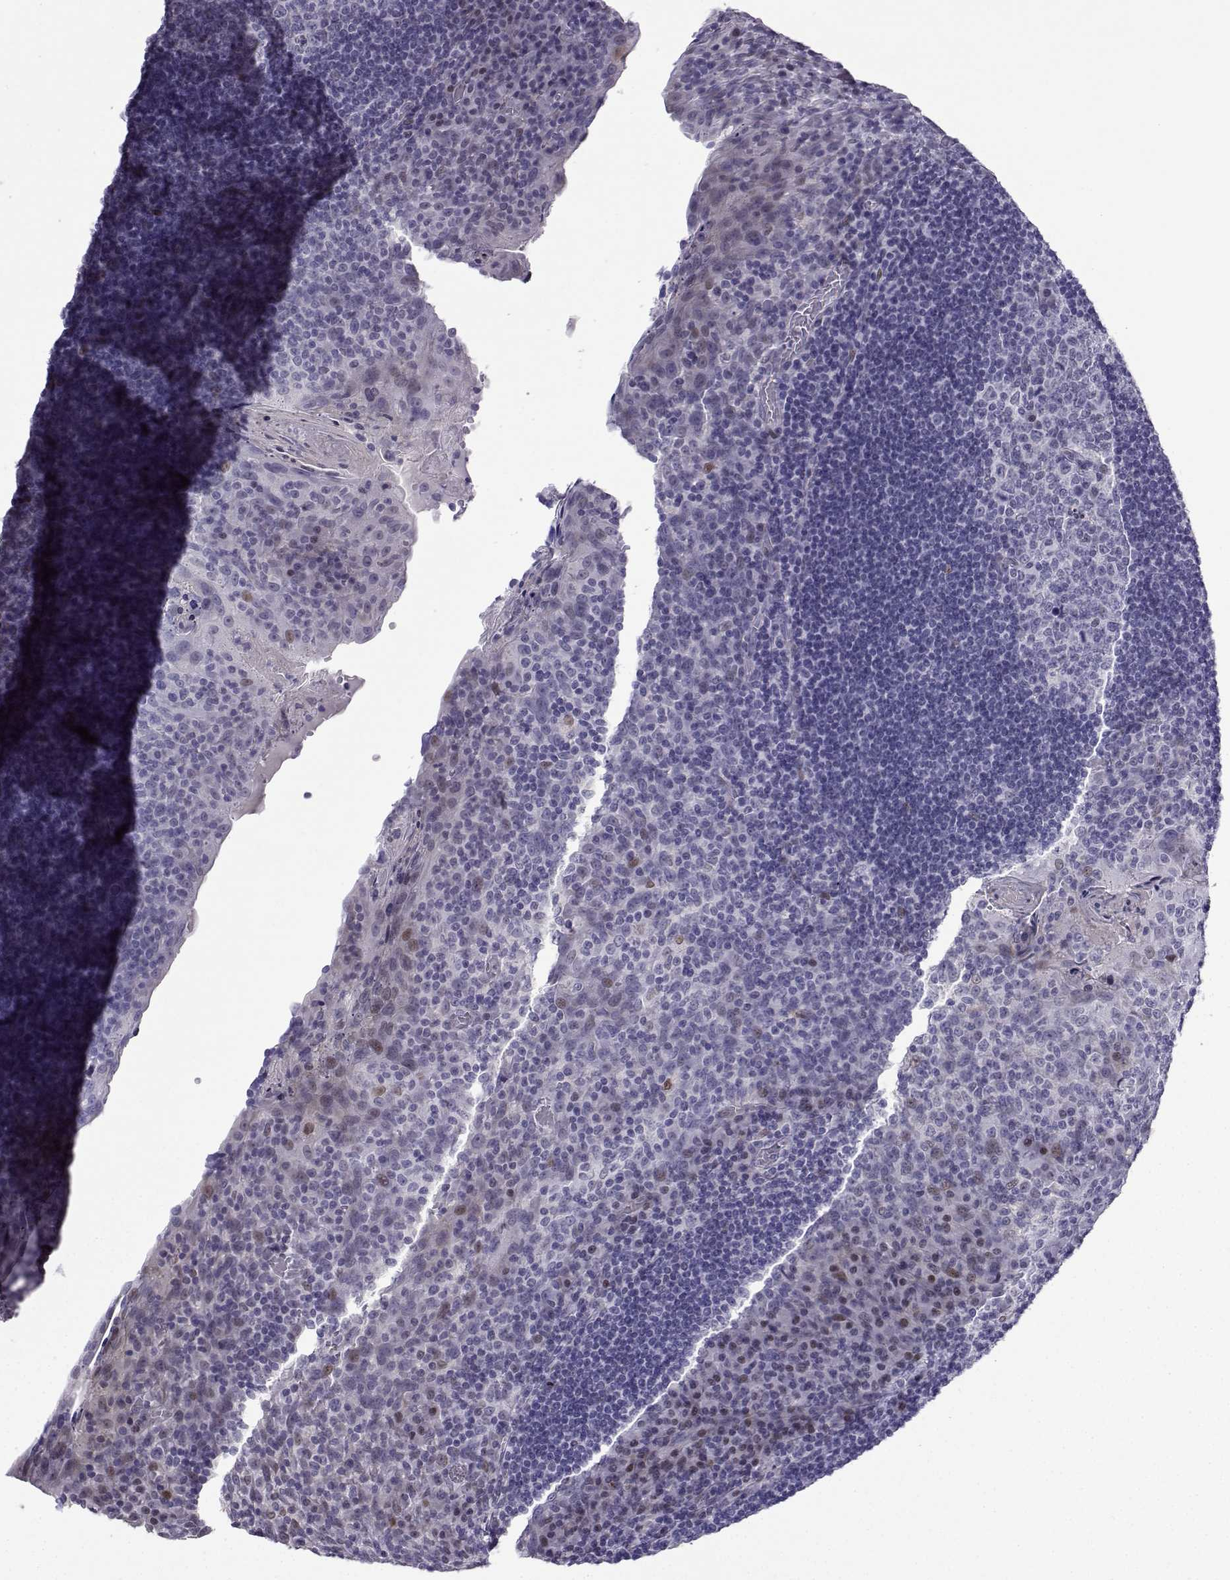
{"staining": {"intensity": "negative", "quantity": "none", "location": "none"}, "tissue": "tonsil", "cell_type": "Germinal center cells", "image_type": "normal", "snomed": [{"axis": "morphology", "description": "Normal tissue, NOS"}, {"axis": "topography", "description": "Tonsil"}], "caption": "Histopathology image shows no significant protein staining in germinal center cells of benign tonsil. Brightfield microscopy of IHC stained with DAB (brown) and hematoxylin (blue), captured at high magnification.", "gene": "CFAP70", "patient": {"sex": "male", "age": 17}}